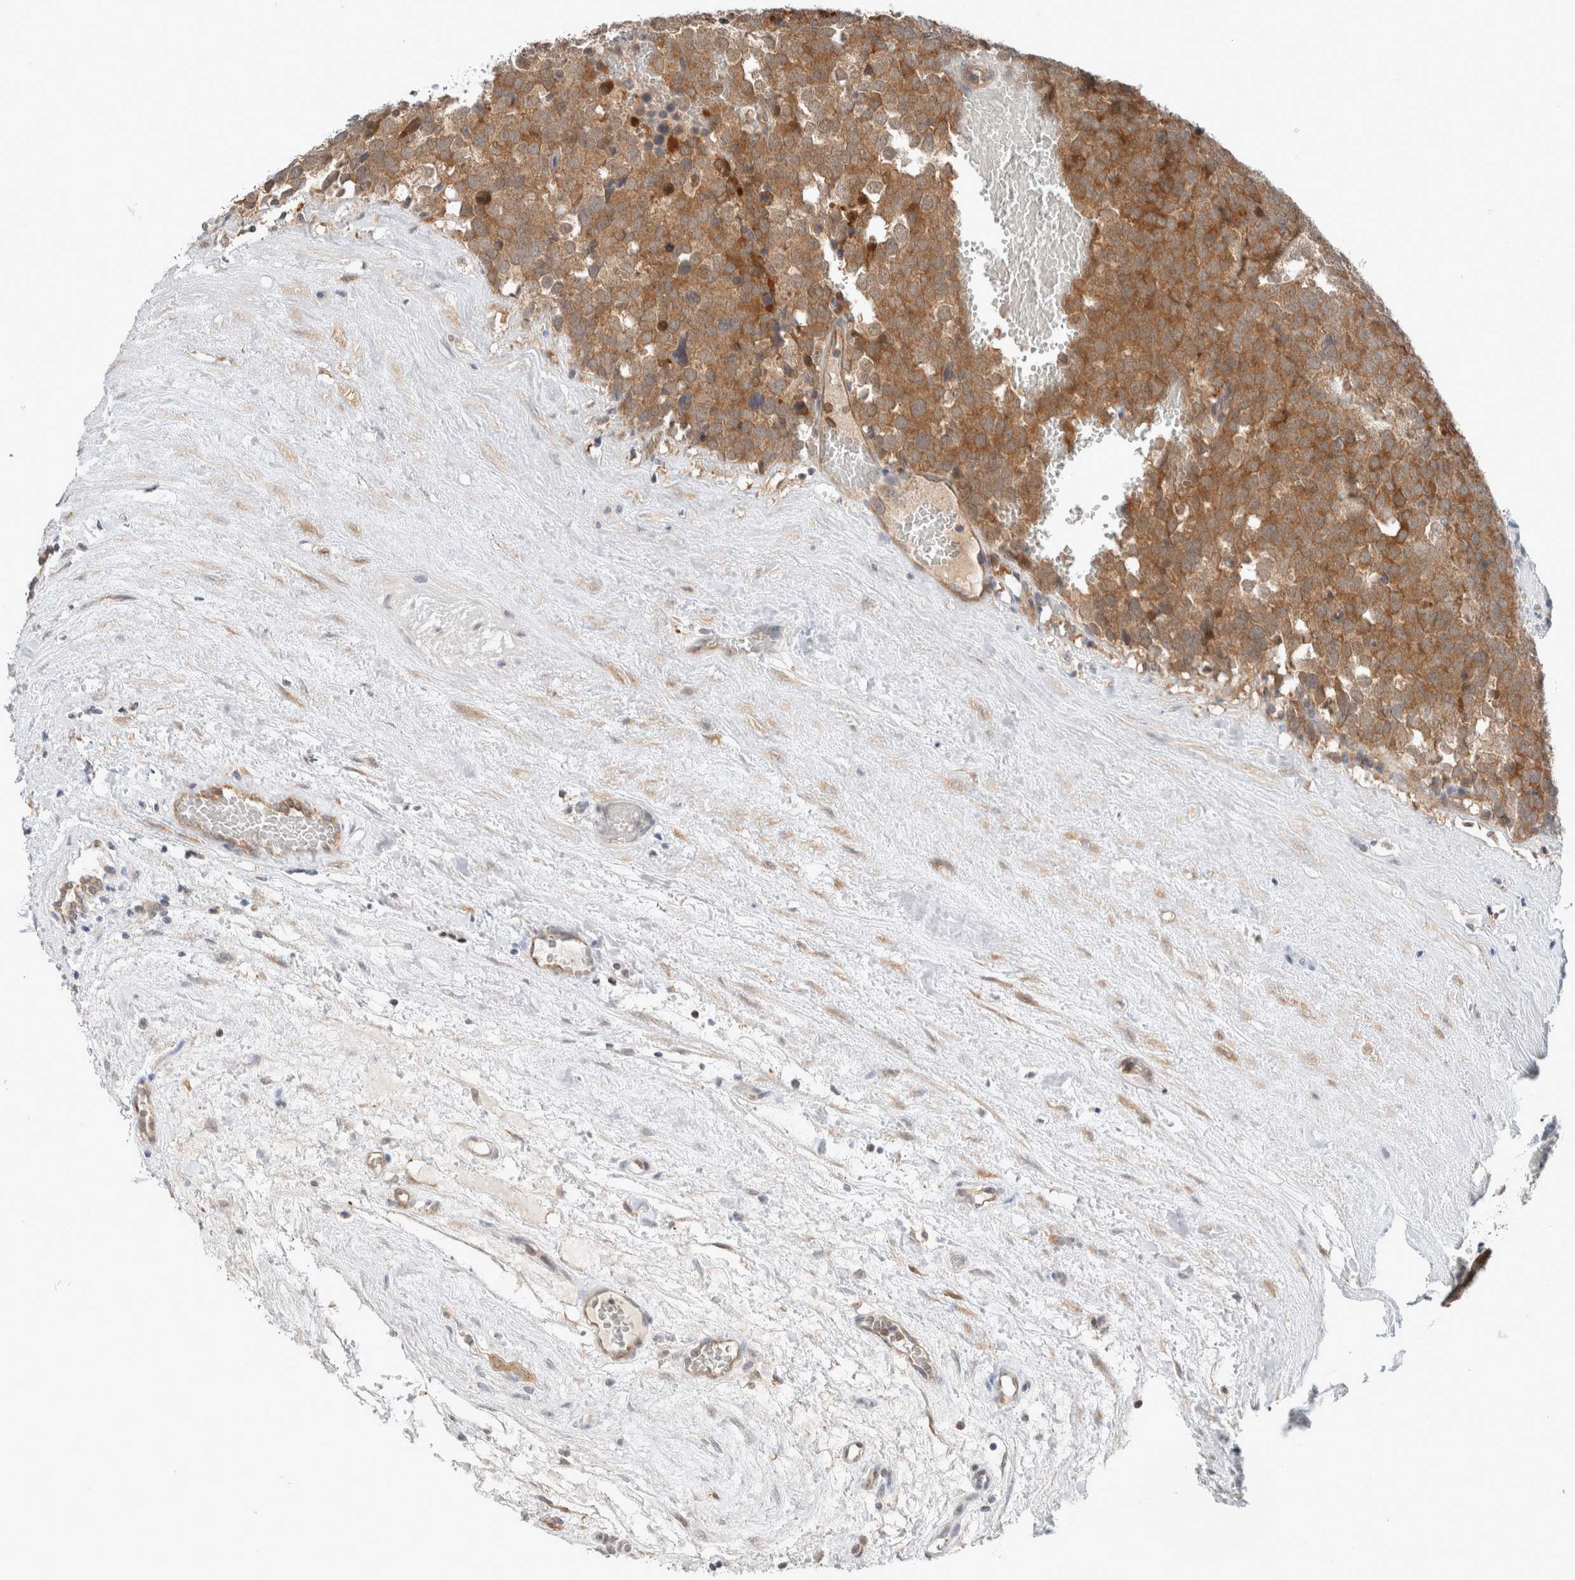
{"staining": {"intensity": "moderate", "quantity": ">75%", "location": "cytoplasmic/membranous"}, "tissue": "testis cancer", "cell_type": "Tumor cells", "image_type": "cancer", "snomed": [{"axis": "morphology", "description": "Seminoma, NOS"}, {"axis": "topography", "description": "Testis"}], "caption": "Protein staining of testis seminoma tissue shows moderate cytoplasmic/membranous expression in about >75% of tumor cells.", "gene": "XPNPEP1", "patient": {"sex": "male", "age": 71}}